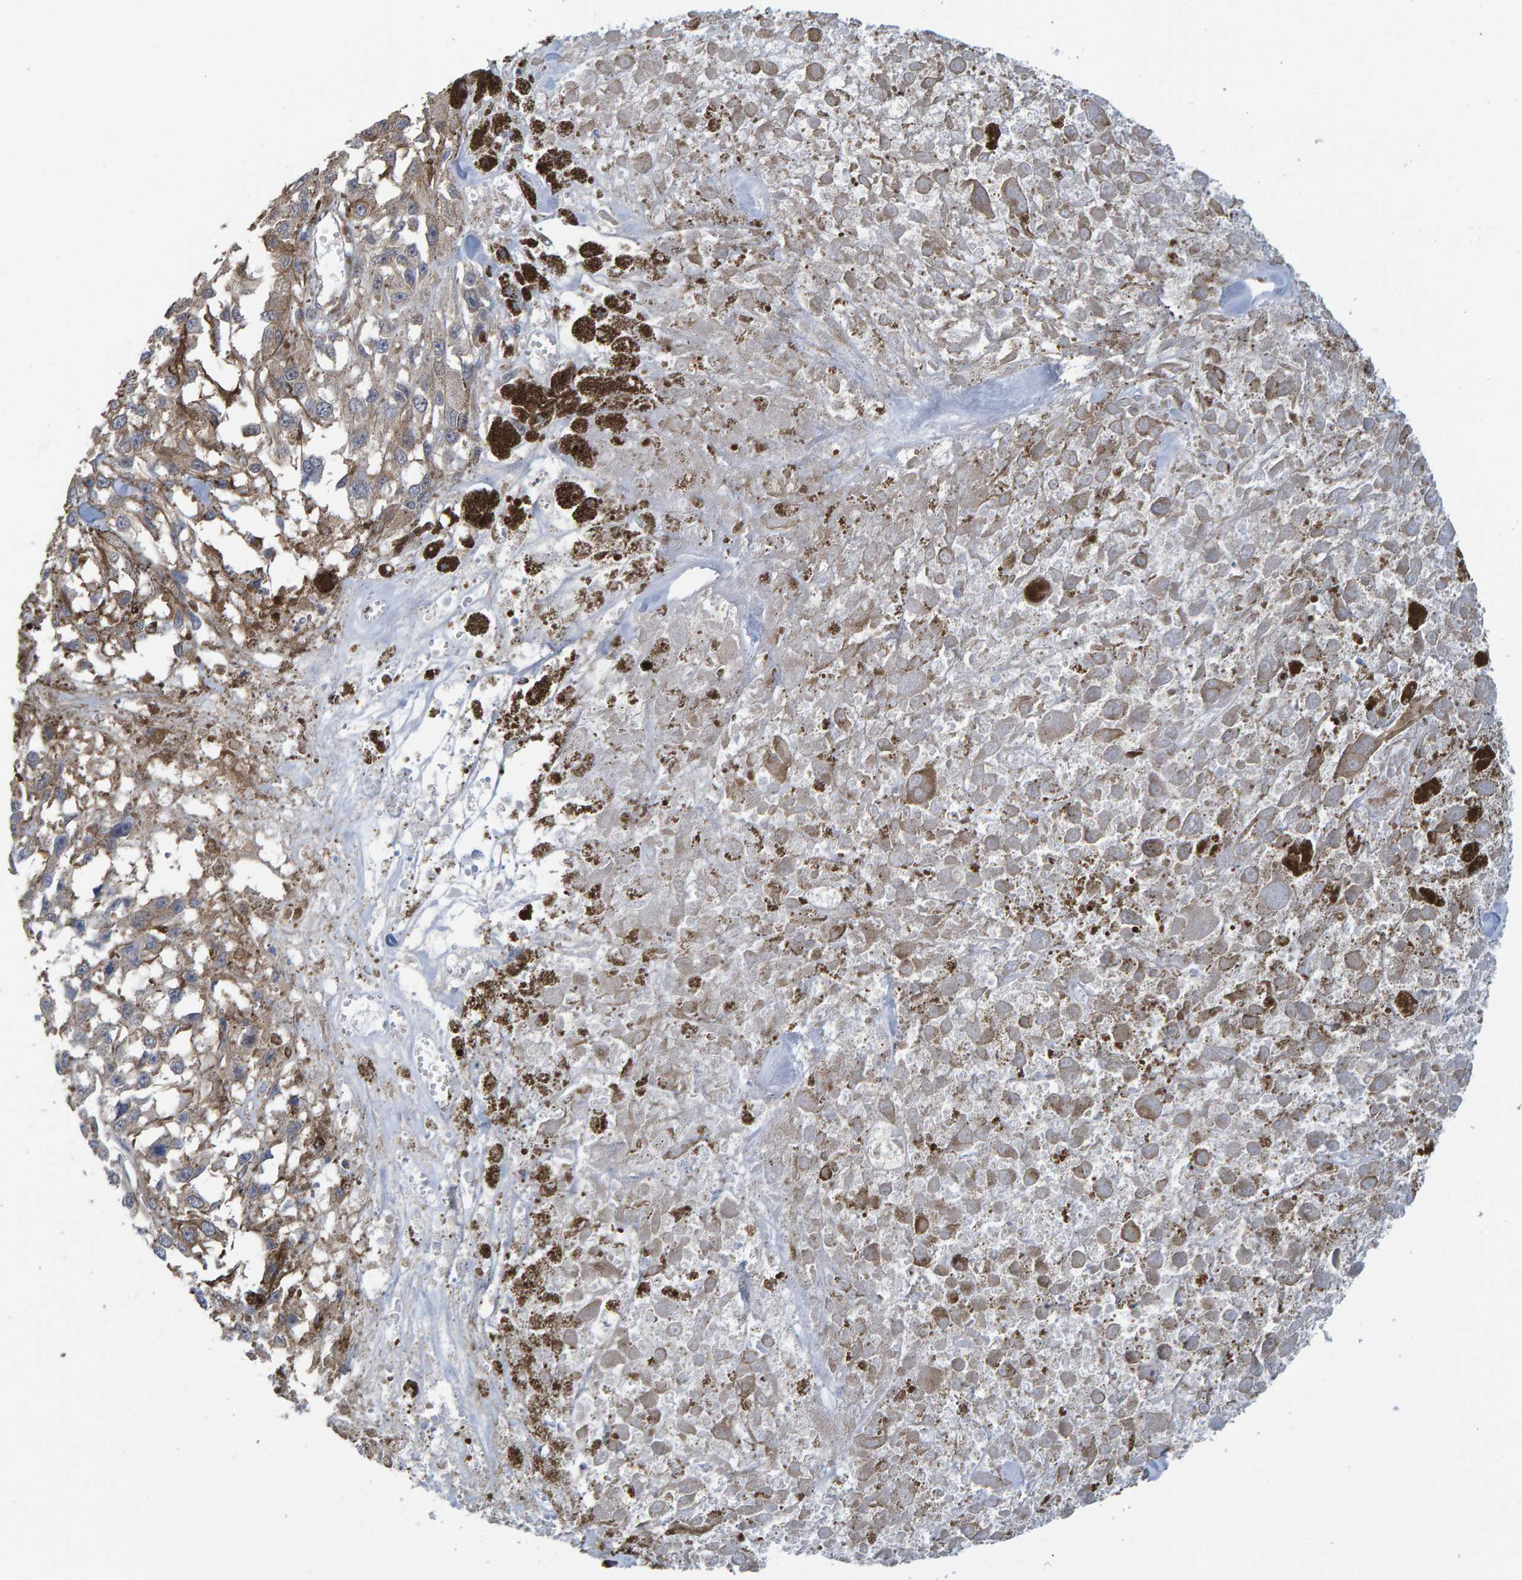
{"staining": {"intensity": "weak", "quantity": ">75%", "location": "cytoplasmic/membranous"}, "tissue": "melanoma", "cell_type": "Tumor cells", "image_type": "cancer", "snomed": [{"axis": "morphology", "description": "Malignant melanoma, Metastatic site"}, {"axis": "topography", "description": "Lymph node"}], "caption": "Immunohistochemistry (IHC) staining of malignant melanoma (metastatic site), which demonstrates low levels of weak cytoplasmic/membranous positivity in approximately >75% of tumor cells indicating weak cytoplasmic/membranous protein expression. The staining was performed using DAB (3,3'-diaminobenzidine) (brown) for protein detection and nuclei were counterstained in hematoxylin (blue).", "gene": "LRSAM1", "patient": {"sex": "male", "age": 59}}